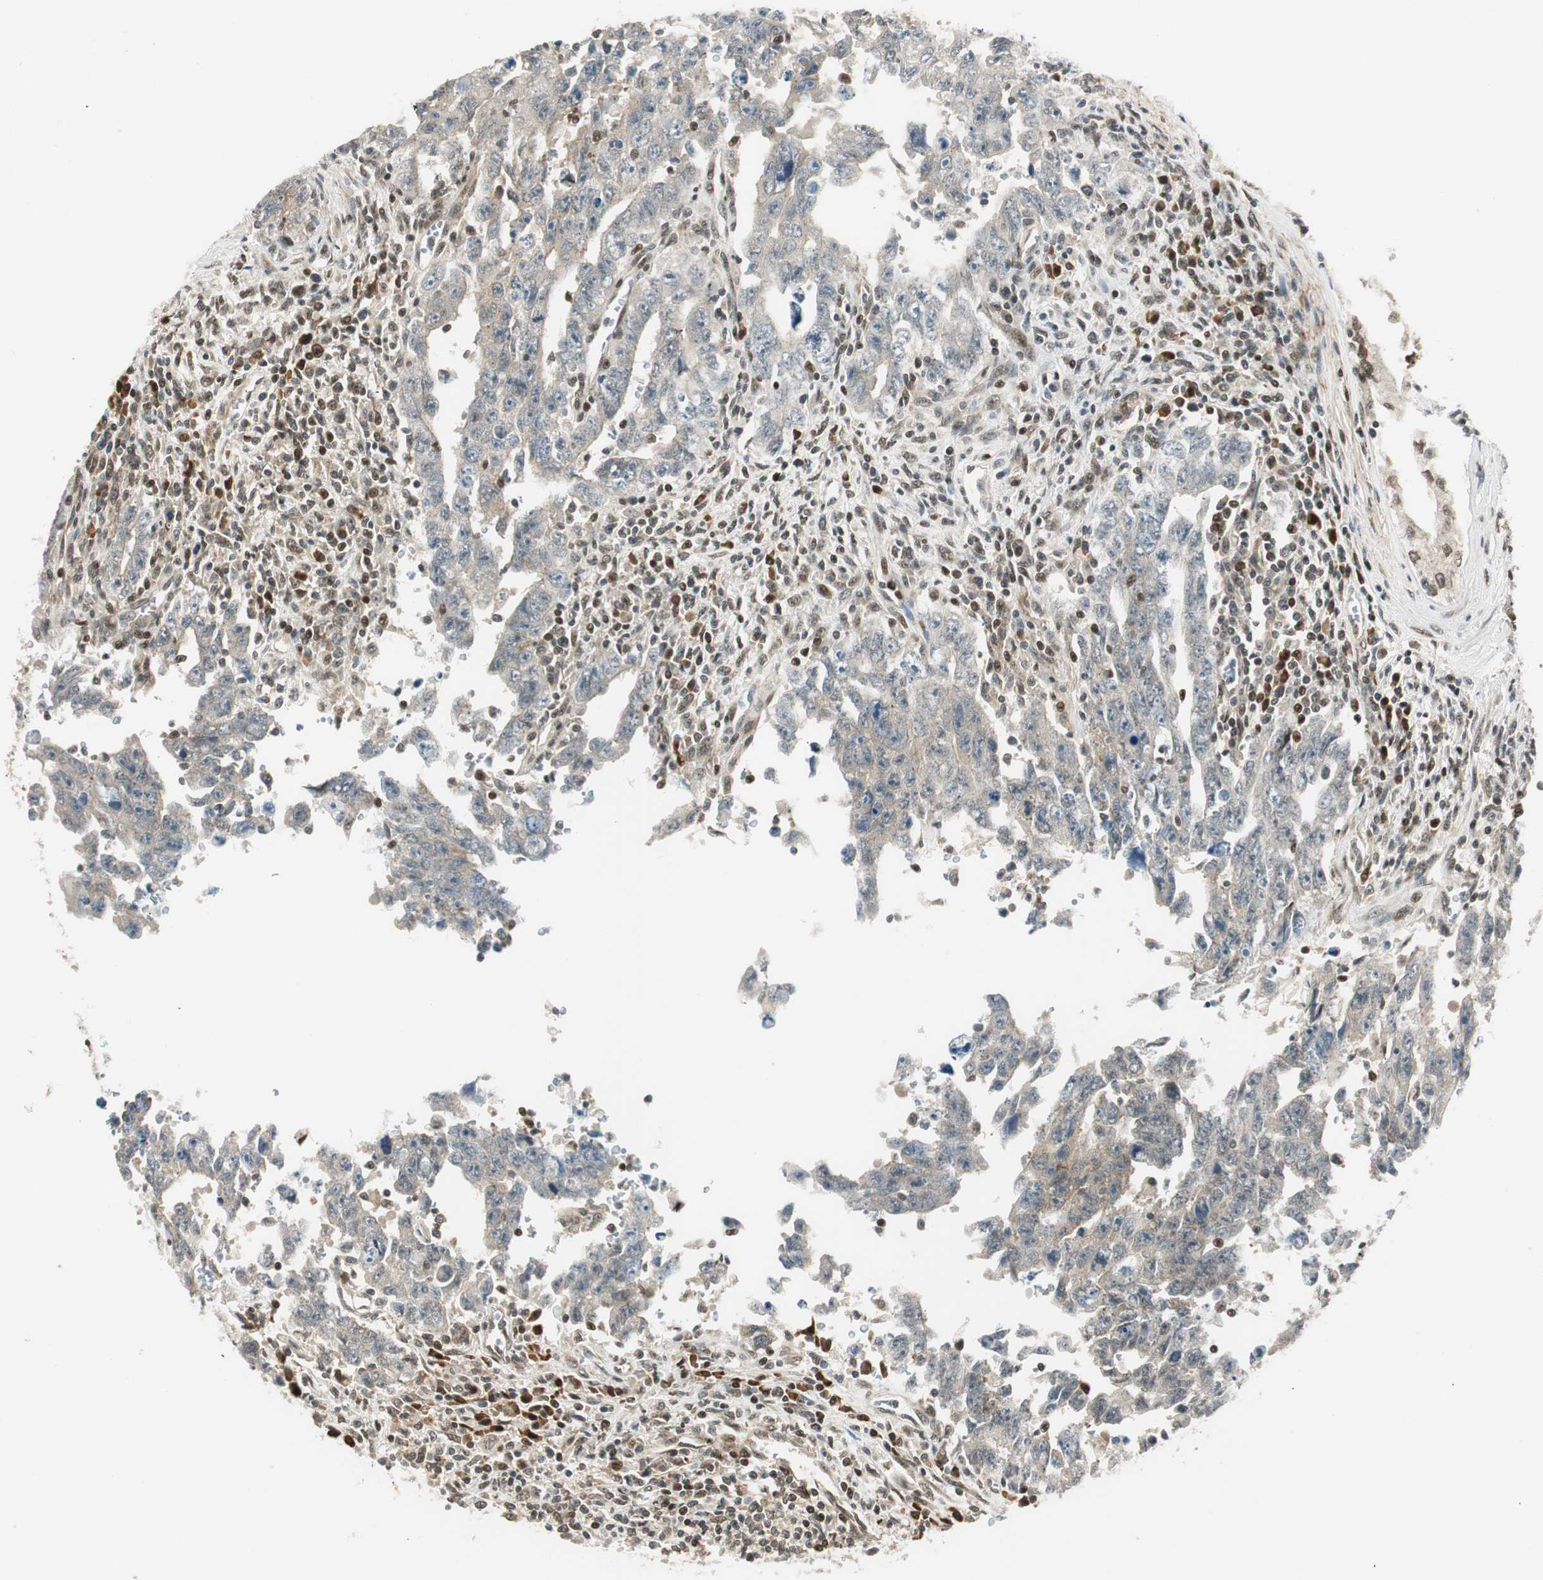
{"staining": {"intensity": "weak", "quantity": "<25%", "location": "cytoplasmic/membranous"}, "tissue": "testis cancer", "cell_type": "Tumor cells", "image_type": "cancer", "snomed": [{"axis": "morphology", "description": "Carcinoma, Embryonal, NOS"}, {"axis": "topography", "description": "Testis"}], "caption": "Testis embryonal carcinoma was stained to show a protein in brown. There is no significant positivity in tumor cells.", "gene": "RING1", "patient": {"sex": "male", "age": 28}}